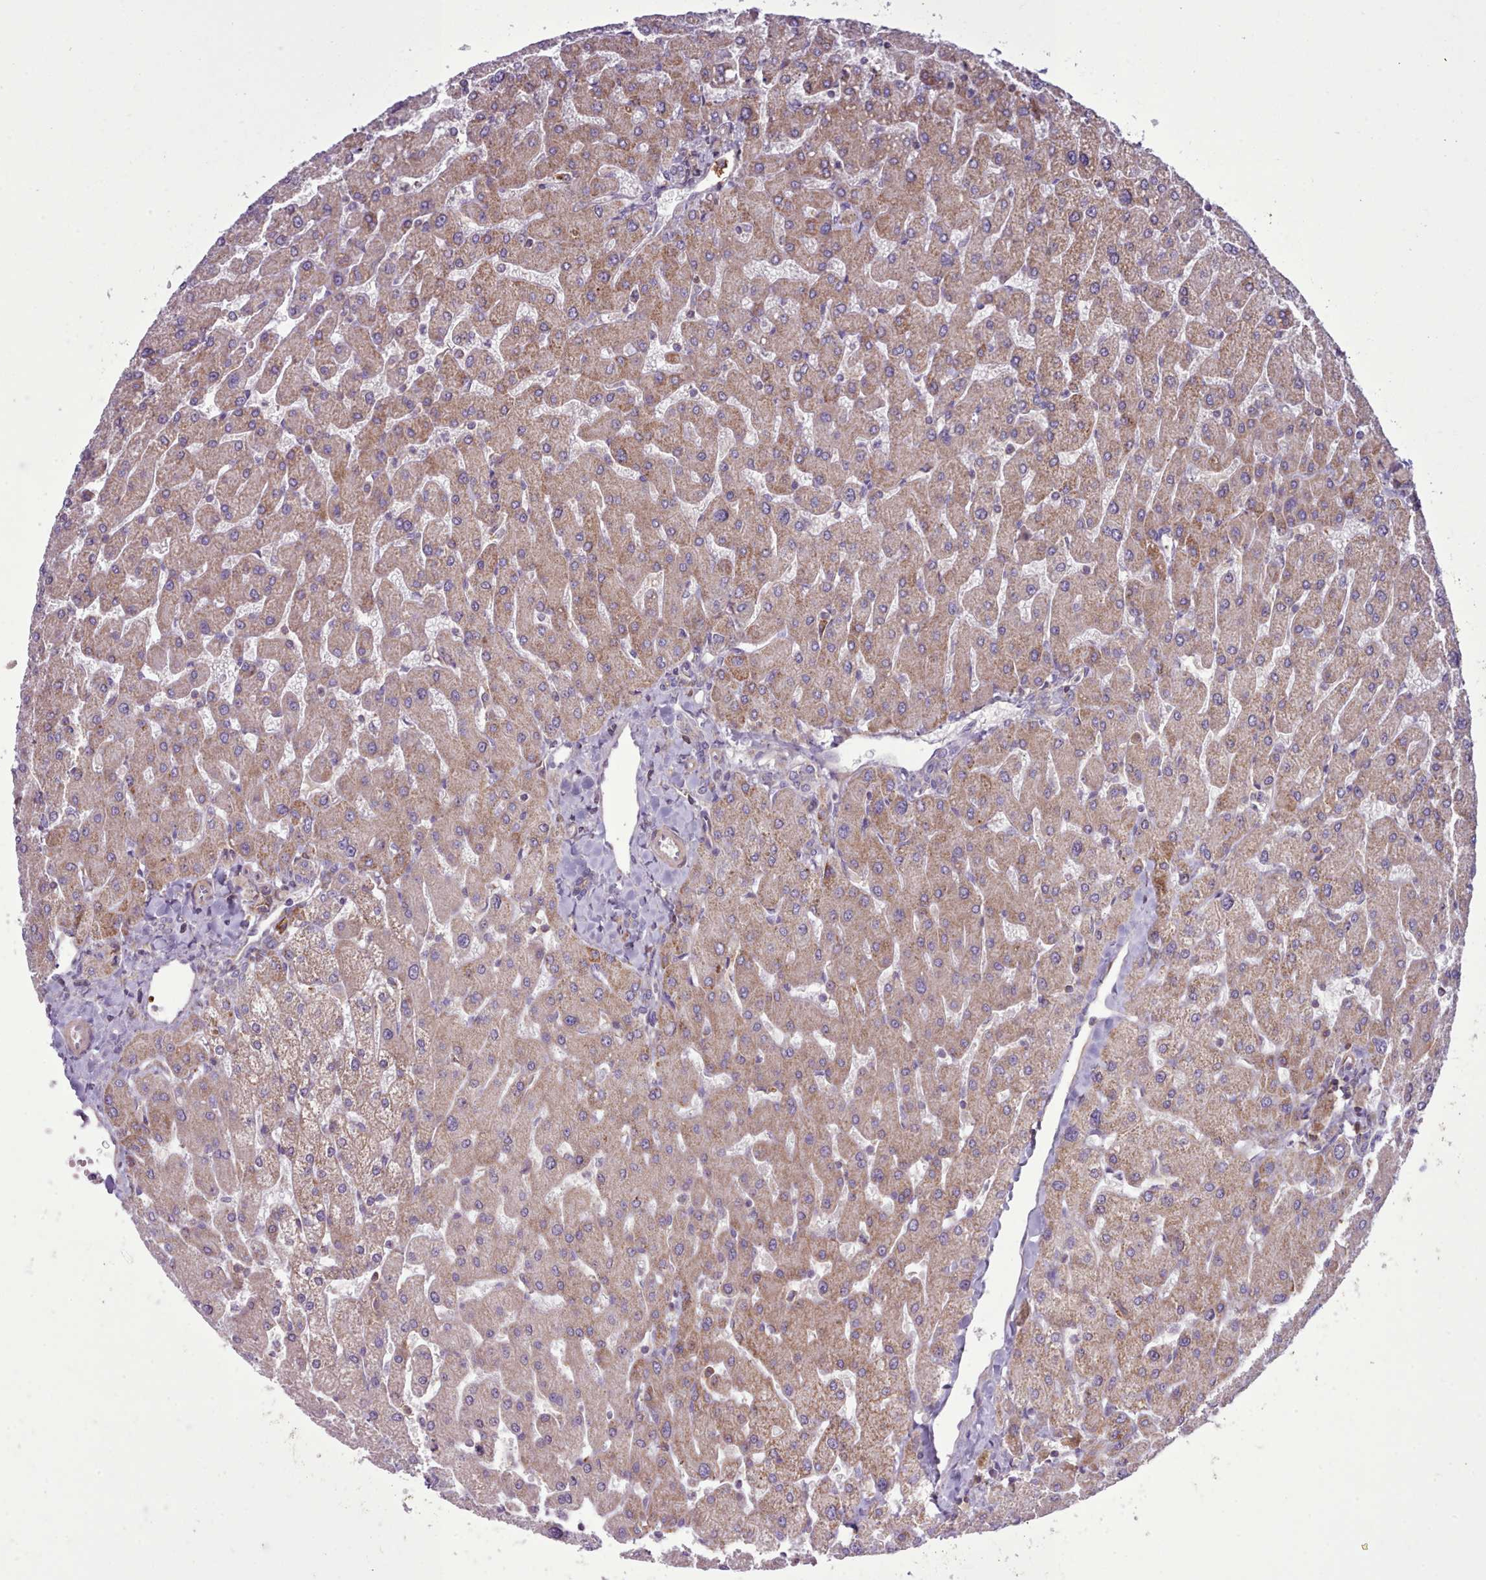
{"staining": {"intensity": "negative", "quantity": "none", "location": "none"}, "tissue": "liver", "cell_type": "Cholangiocytes", "image_type": "normal", "snomed": [{"axis": "morphology", "description": "Normal tissue, NOS"}, {"axis": "topography", "description": "Liver"}], "caption": "Immunohistochemistry histopathology image of unremarkable liver stained for a protein (brown), which demonstrates no expression in cholangiocytes. Brightfield microscopy of immunohistochemistry stained with DAB (brown) and hematoxylin (blue), captured at high magnification.", "gene": "TENT4B", "patient": {"sex": "male", "age": 55}}